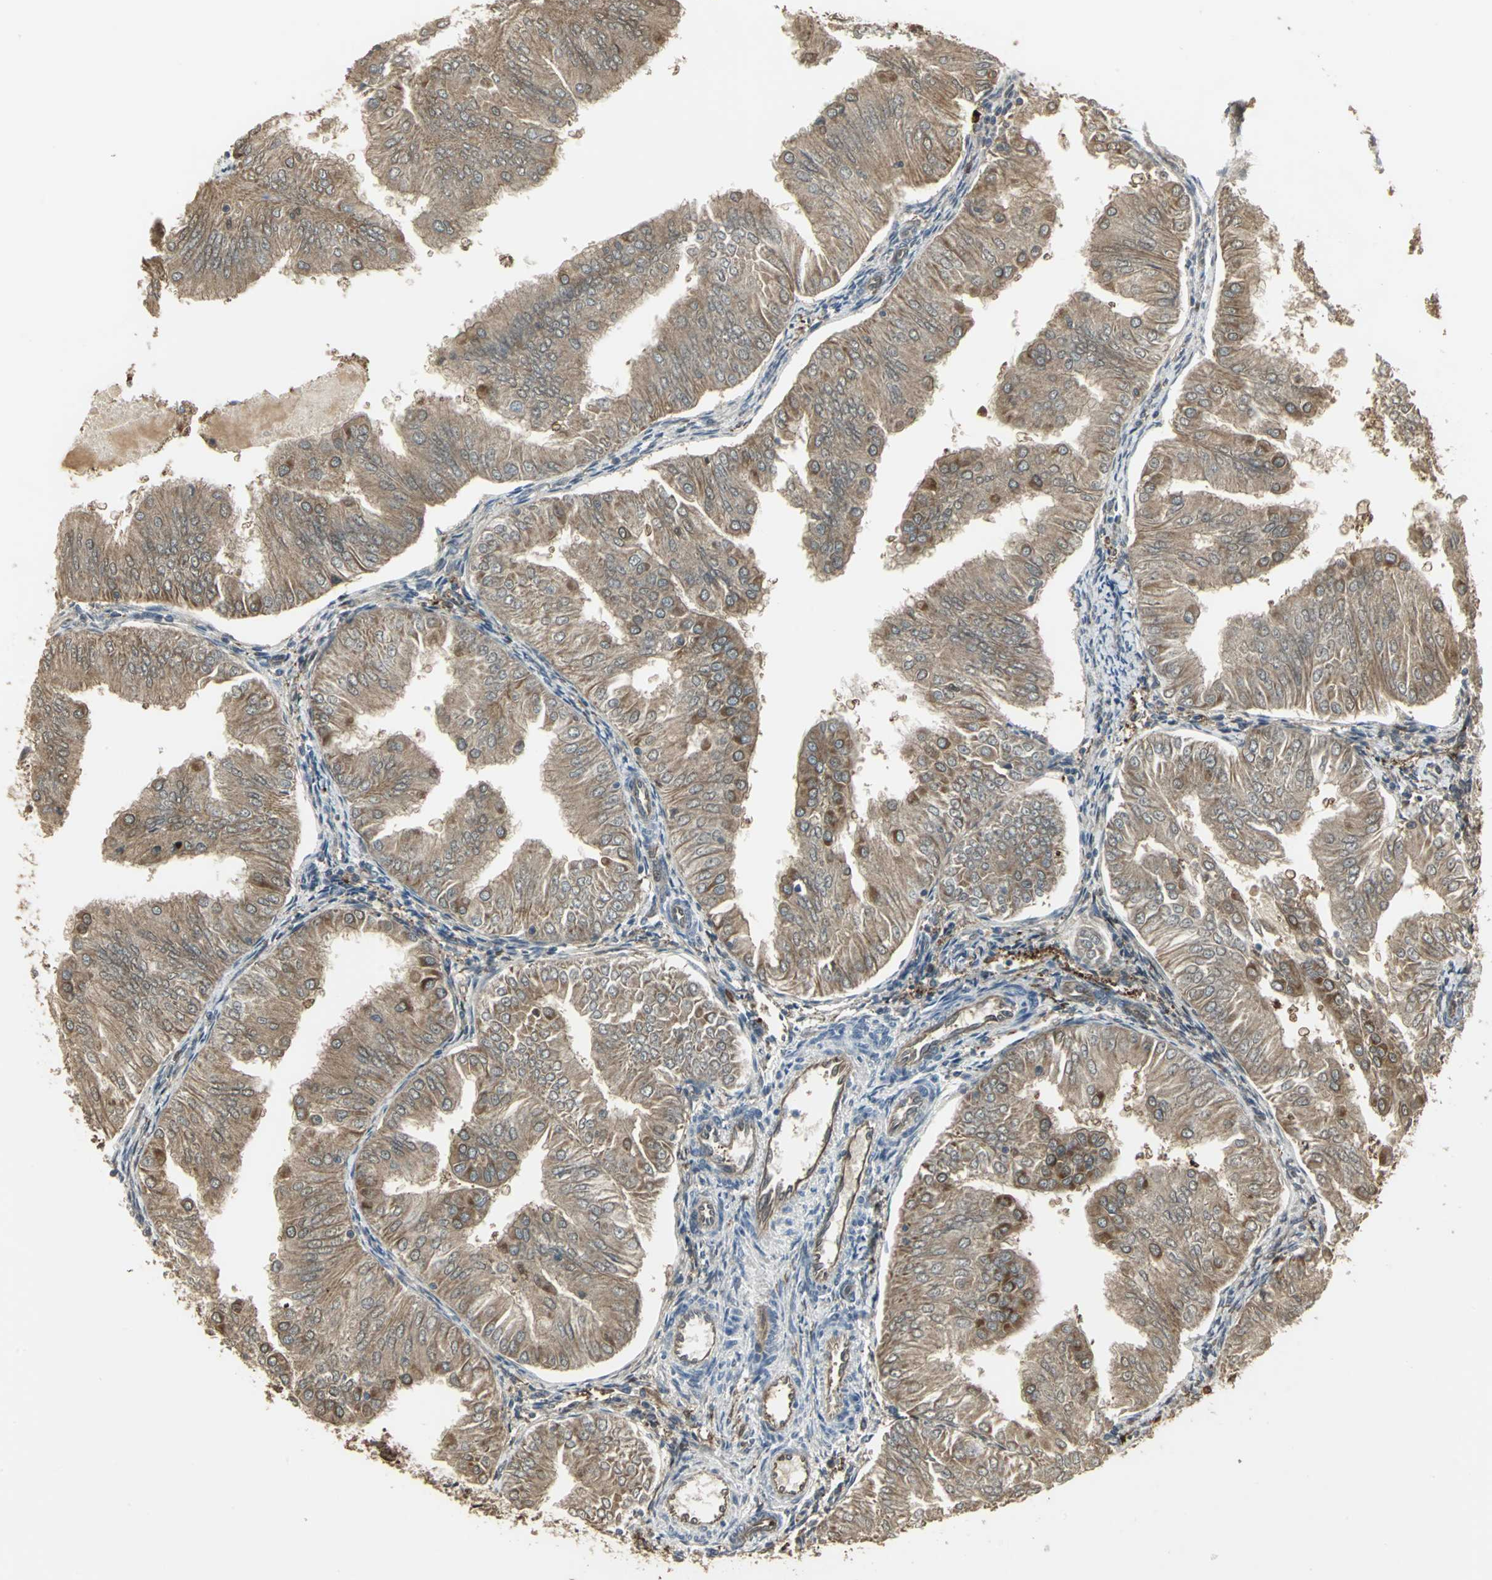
{"staining": {"intensity": "moderate", "quantity": ">75%", "location": "cytoplasmic/membranous"}, "tissue": "endometrial cancer", "cell_type": "Tumor cells", "image_type": "cancer", "snomed": [{"axis": "morphology", "description": "Adenocarcinoma, NOS"}, {"axis": "topography", "description": "Endometrium"}], "caption": "Tumor cells exhibit medium levels of moderate cytoplasmic/membranous expression in about >75% of cells in endometrial cancer.", "gene": "PRXL2B", "patient": {"sex": "female", "age": 53}}